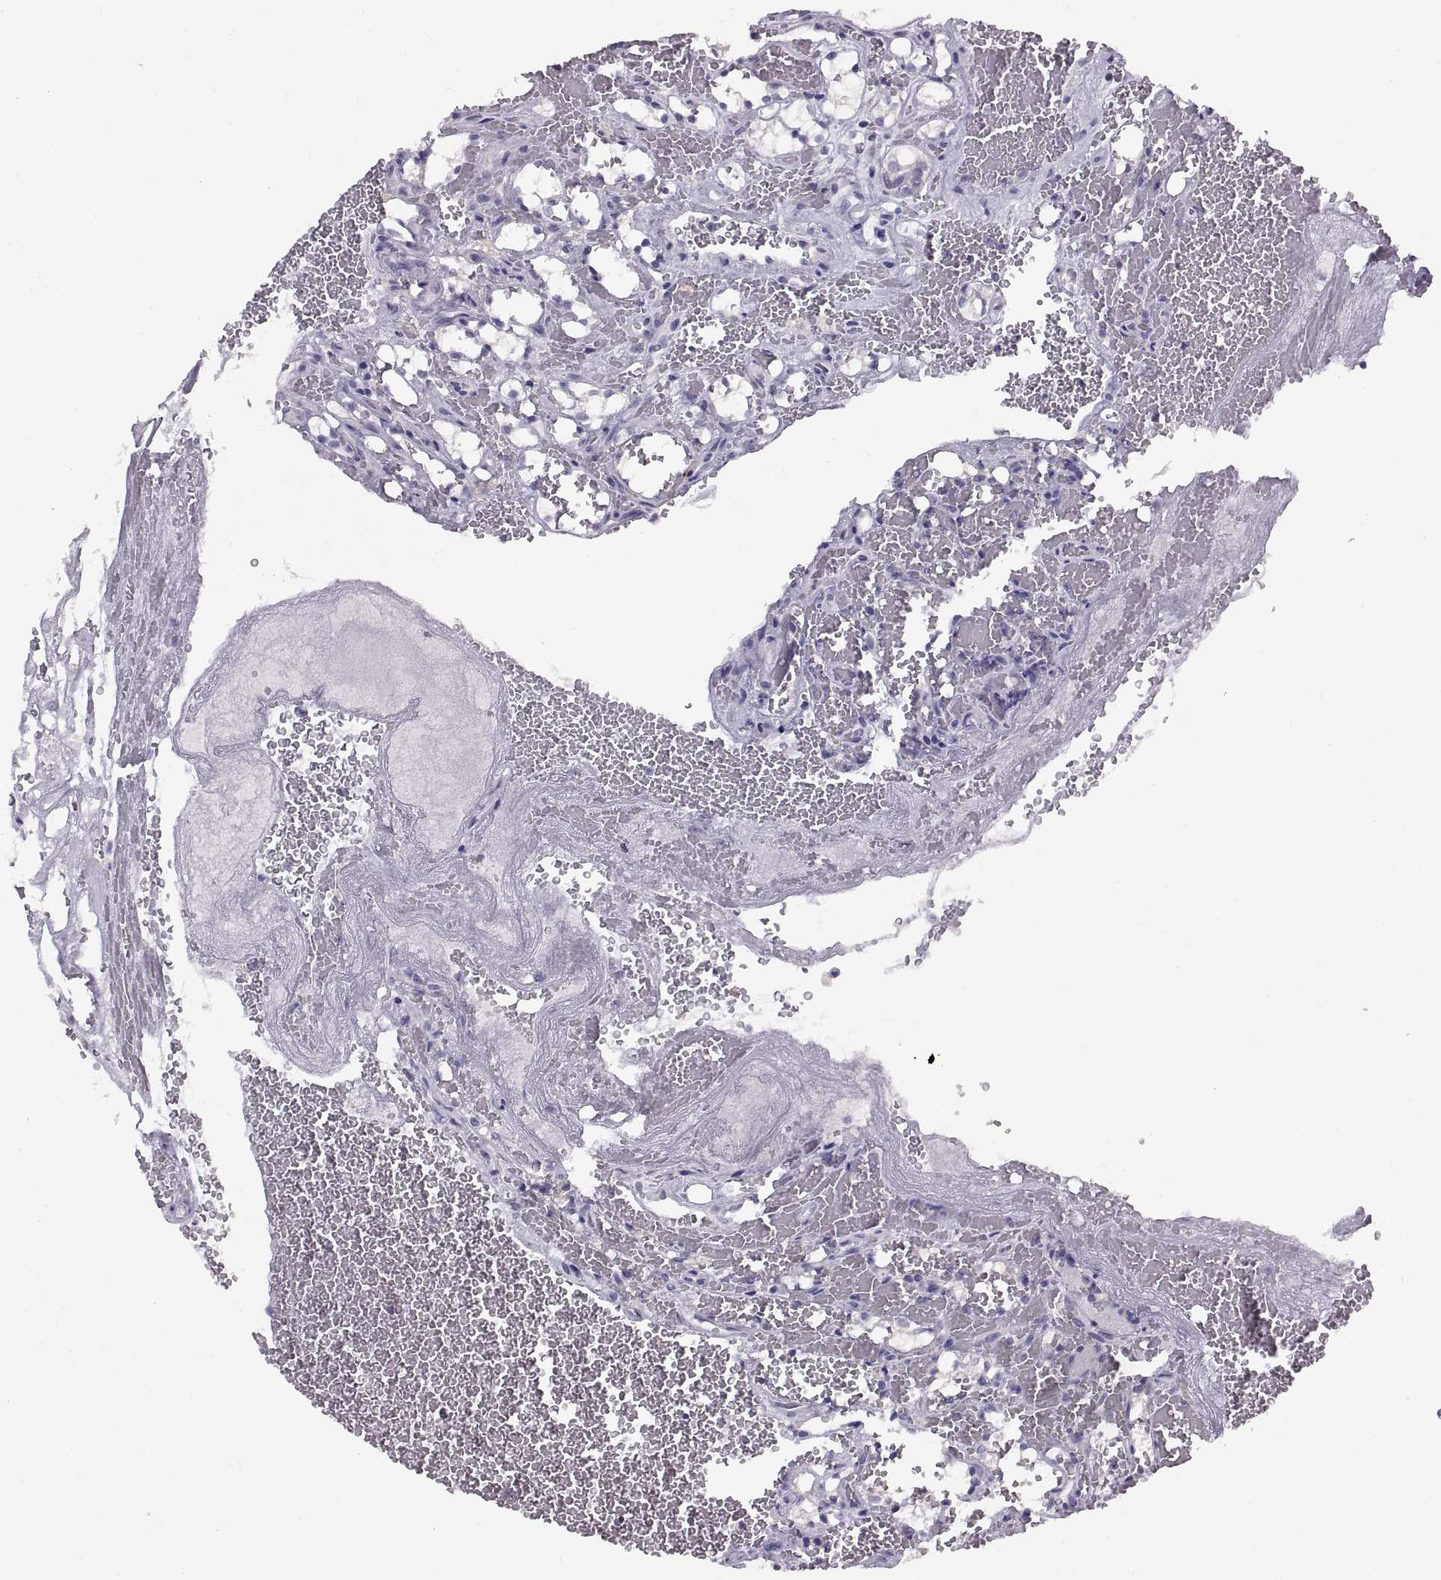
{"staining": {"intensity": "negative", "quantity": "none", "location": "none"}, "tissue": "renal cancer", "cell_type": "Tumor cells", "image_type": "cancer", "snomed": [{"axis": "morphology", "description": "Adenocarcinoma, NOS"}, {"axis": "topography", "description": "Kidney"}], "caption": "The image shows no staining of tumor cells in renal adenocarcinoma.", "gene": "WBP2NL", "patient": {"sex": "female", "age": 69}}